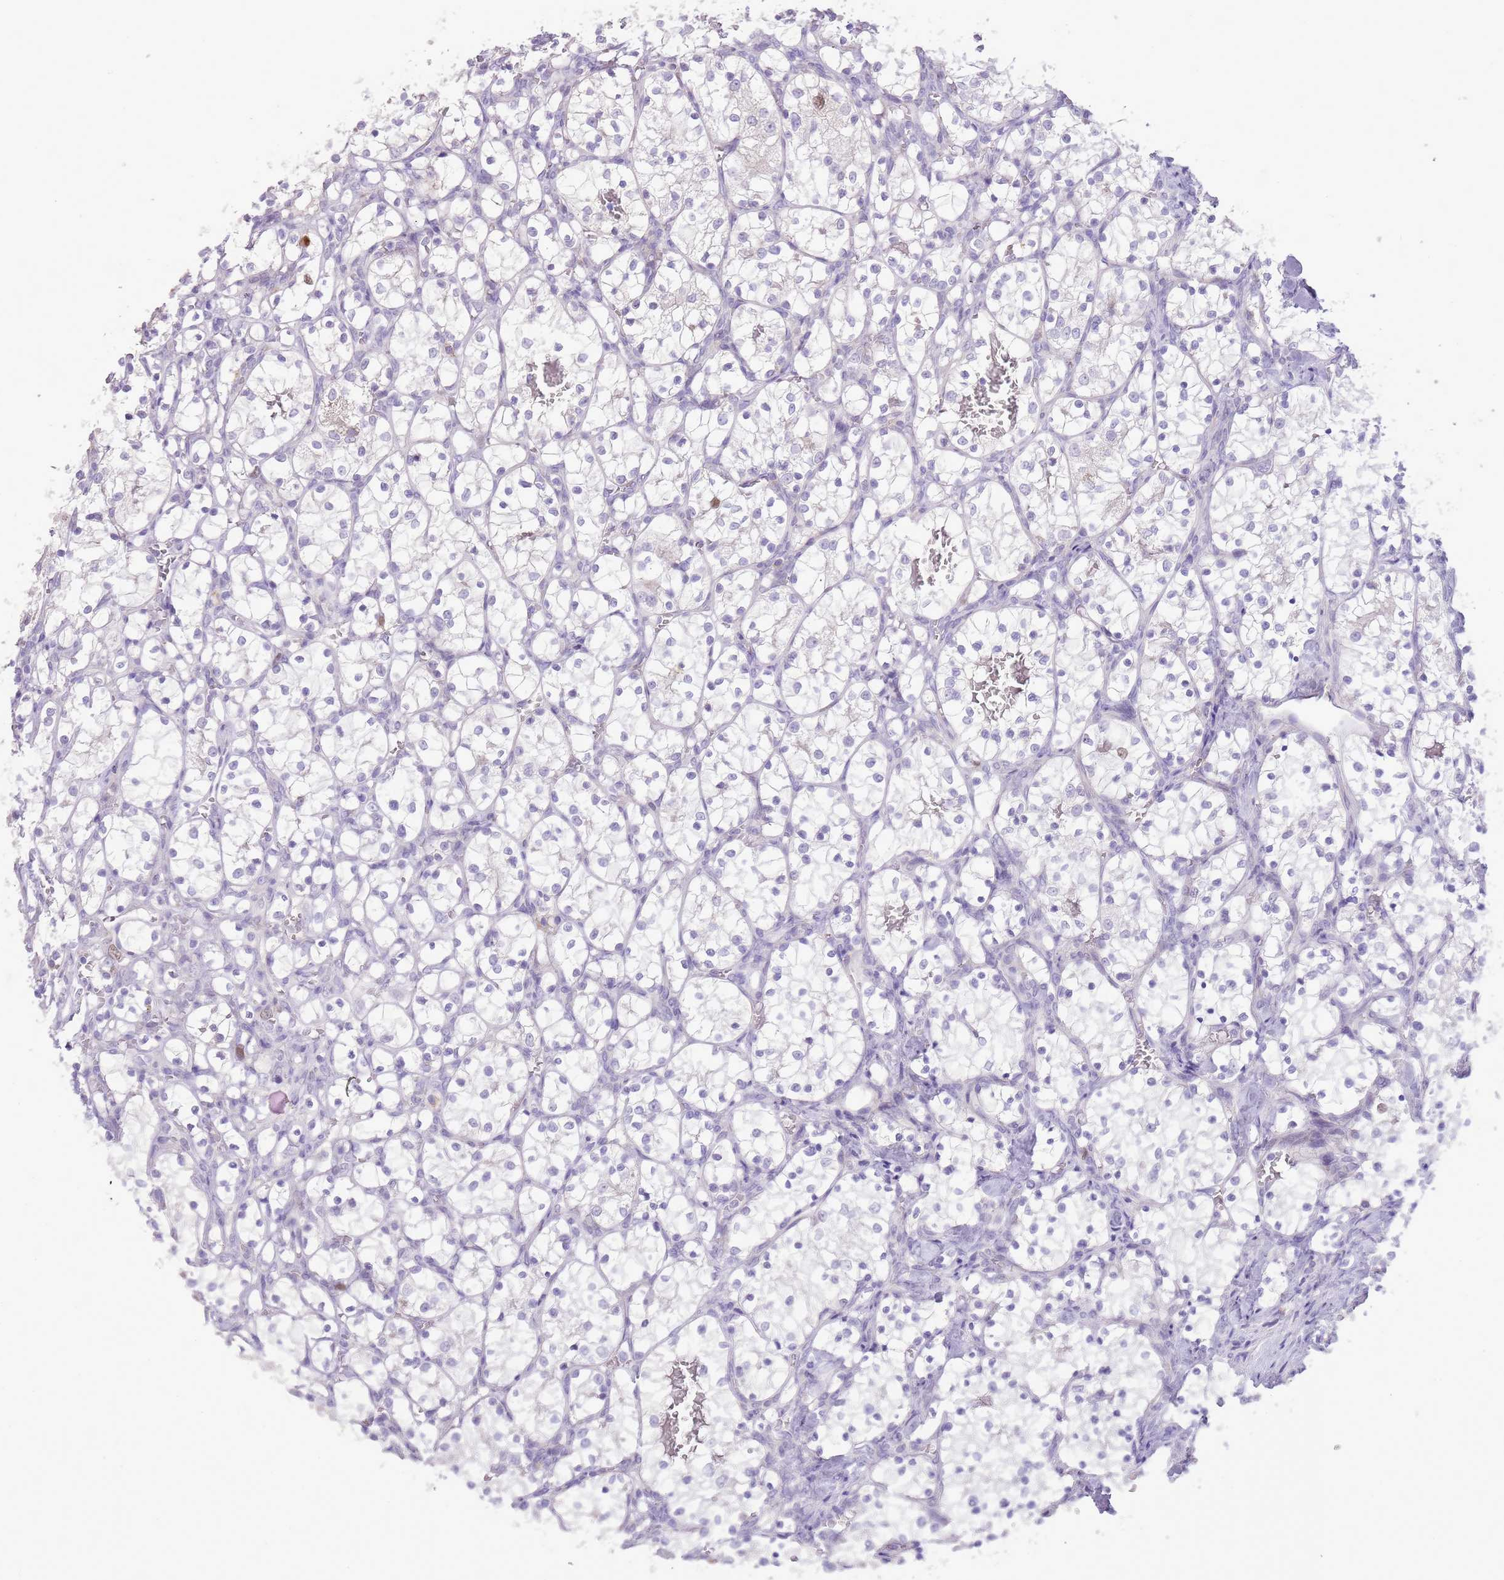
{"staining": {"intensity": "negative", "quantity": "none", "location": "none"}, "tissue": "renal cancer", "cell_type": "Tumor cells", "image_type": "cancer", "snomed": [{"axis": "morphology", "description": "Adenocarcinoma, NOS"}, {"axis": "topography", "description": "Kidney"}], "caption": "A high-resolution histopathology image shows immunohistochemistry (IHC) staining of renal cancer, which reveals no significant staining in tumor cells. (Brightfield microscopy of DAB immunohistochemistry (IHC) at high magnification).", "gene": "GMNN", "patient": {"sex": "female", "age": 69}}